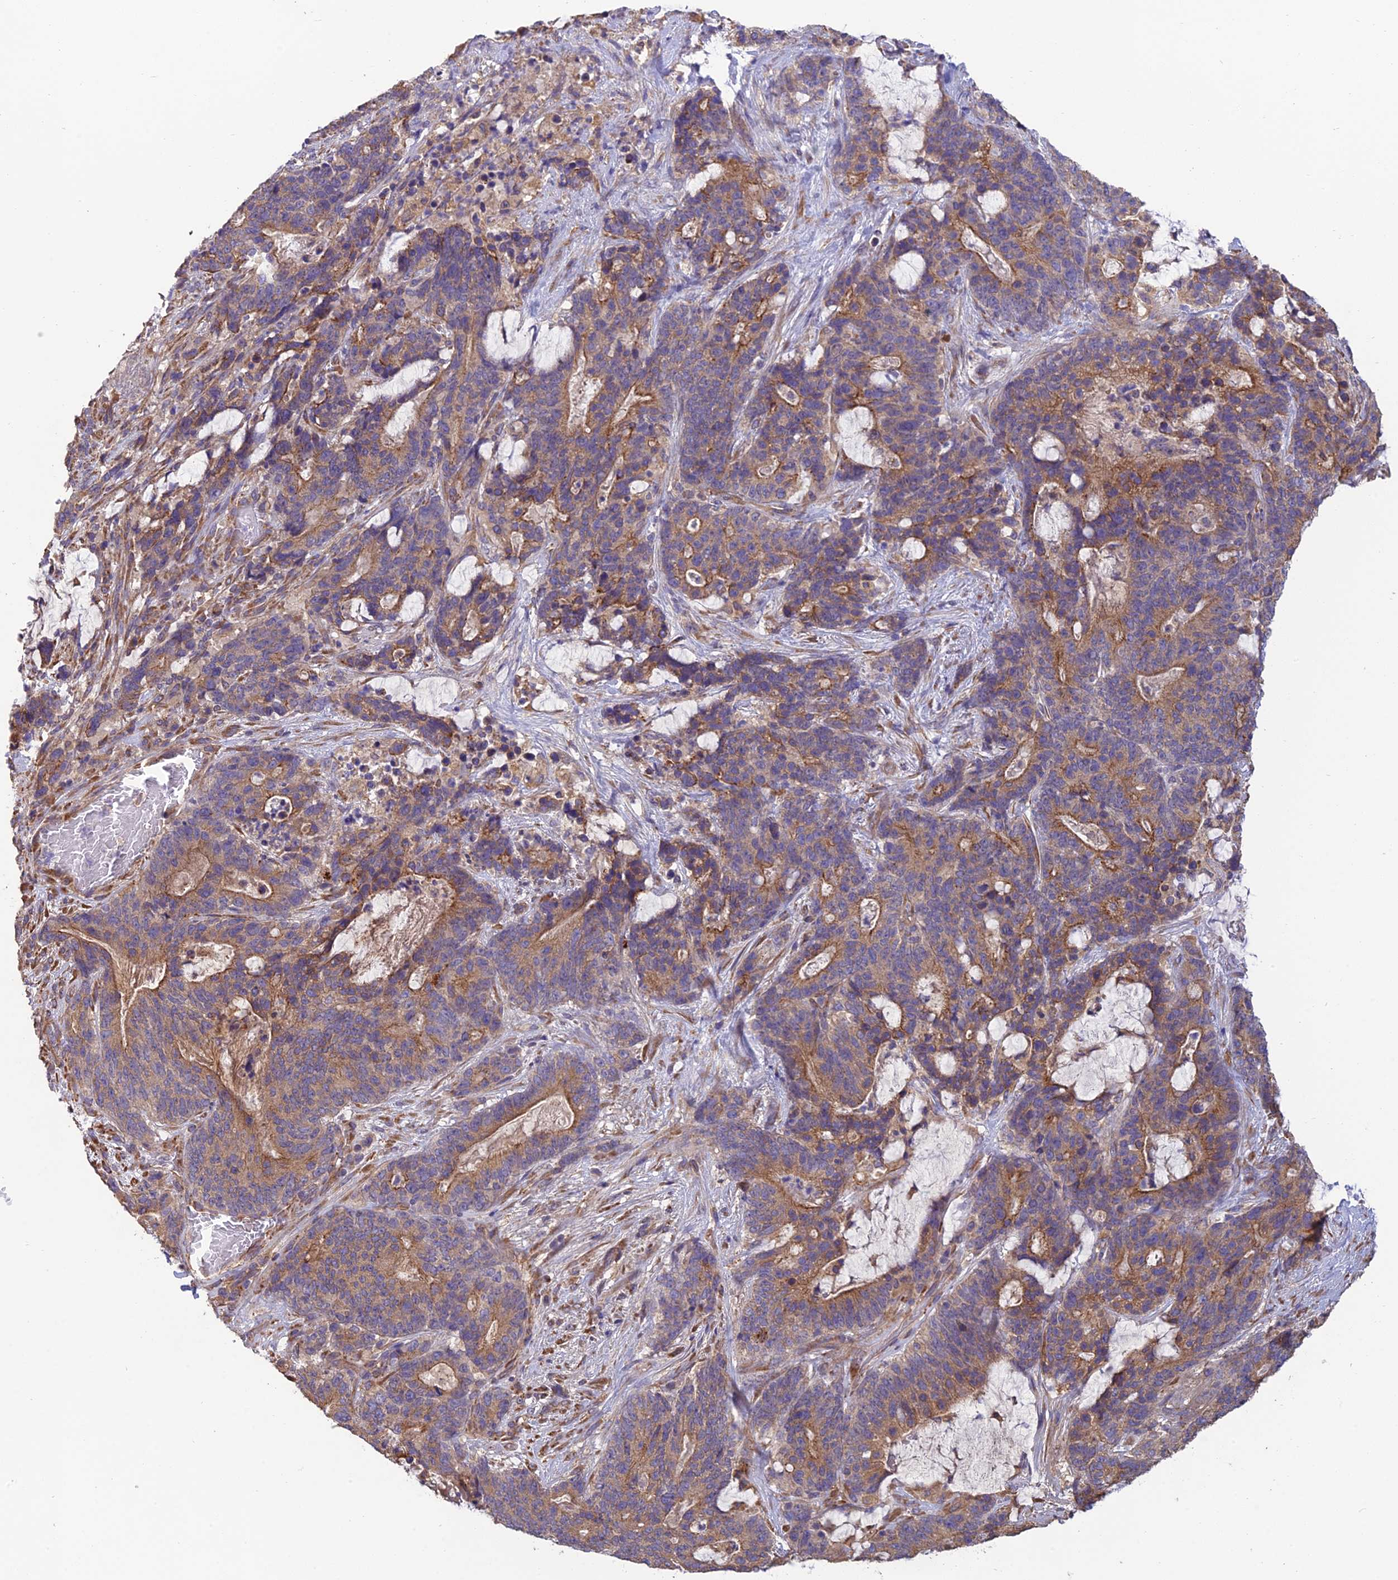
{"staining": {"intensity": "moderate", "quantity": ">75%", "location": "cytoplasmic/membranous"}, "tissue": "stomach cancer", "cell_type": "Tumor cells", "image_type": "cancer", "snomed": [{"axis": "morphology", "description": "Normal tissue, NOS"}, {"axis": "morphology", "description": "Adenocarcinoma, NOS"}, {"axis": "topography", "description": "Stomach"}], "caption": "There is medium levels of moderate cytoplasmic/membranous staining in tumor cells of stomach cancer, as demonstrated by immunohistochemical staining (brown color).", "gene": "MRNIP", "patient": {"sex": "female", "age": 64}}